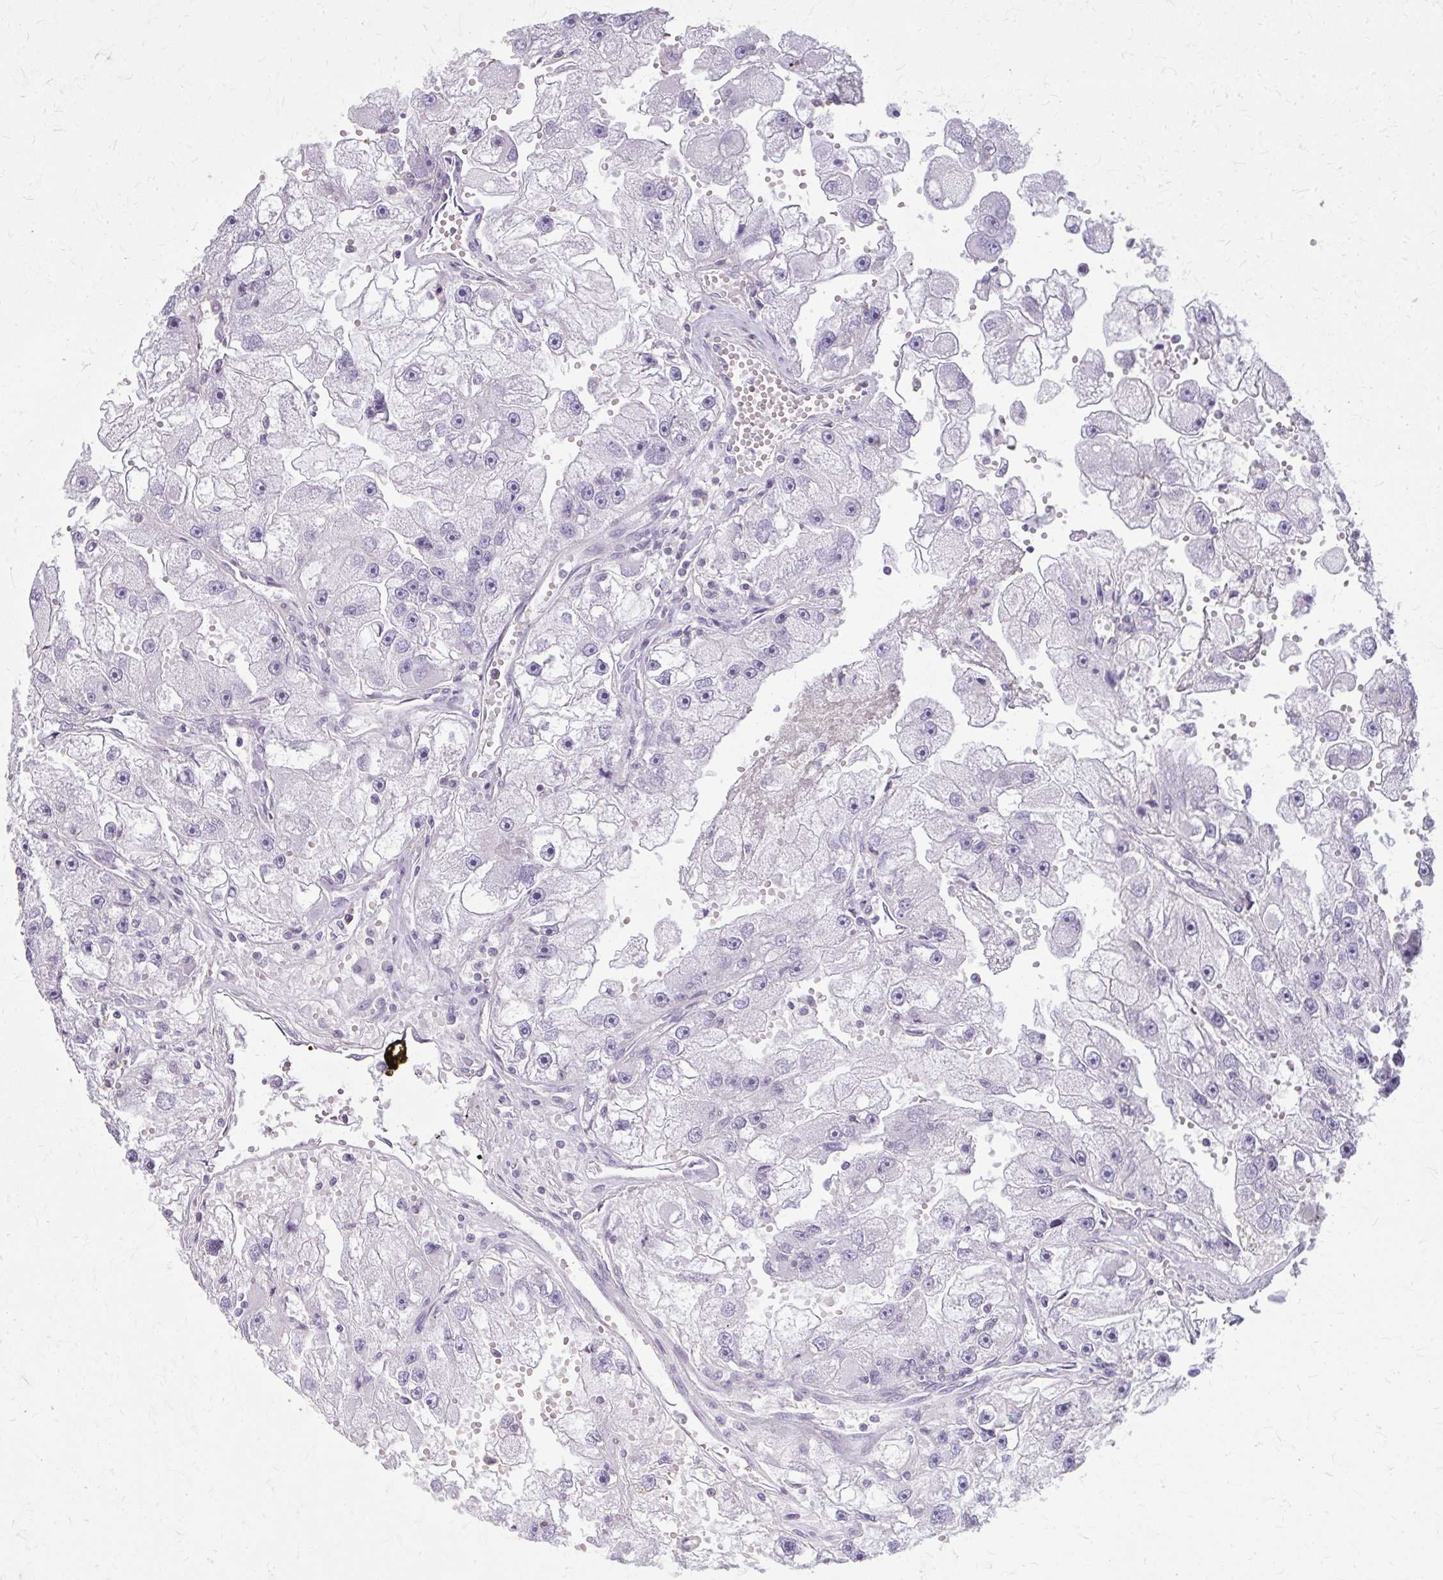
{"staining": {"intensity": "negative", "quantity": "none", "location": "none"}, "tissue": "renal cancer", "cell_type": "Tumor cells", "image_type": "cancer", "snomed": [{"axis": "morphology", "description": "Adenocarcinoma, NOS"}, {"axis": "topography", "description": "Kidney"}], "caption": "Immunohistochemistry micrograph of human renal adenocarcinoma stained for a protein (brown), which exhibits no positivity in tumor cells.", "gene": "TENM4", "patient": {"sex": "male", "age": 63}}